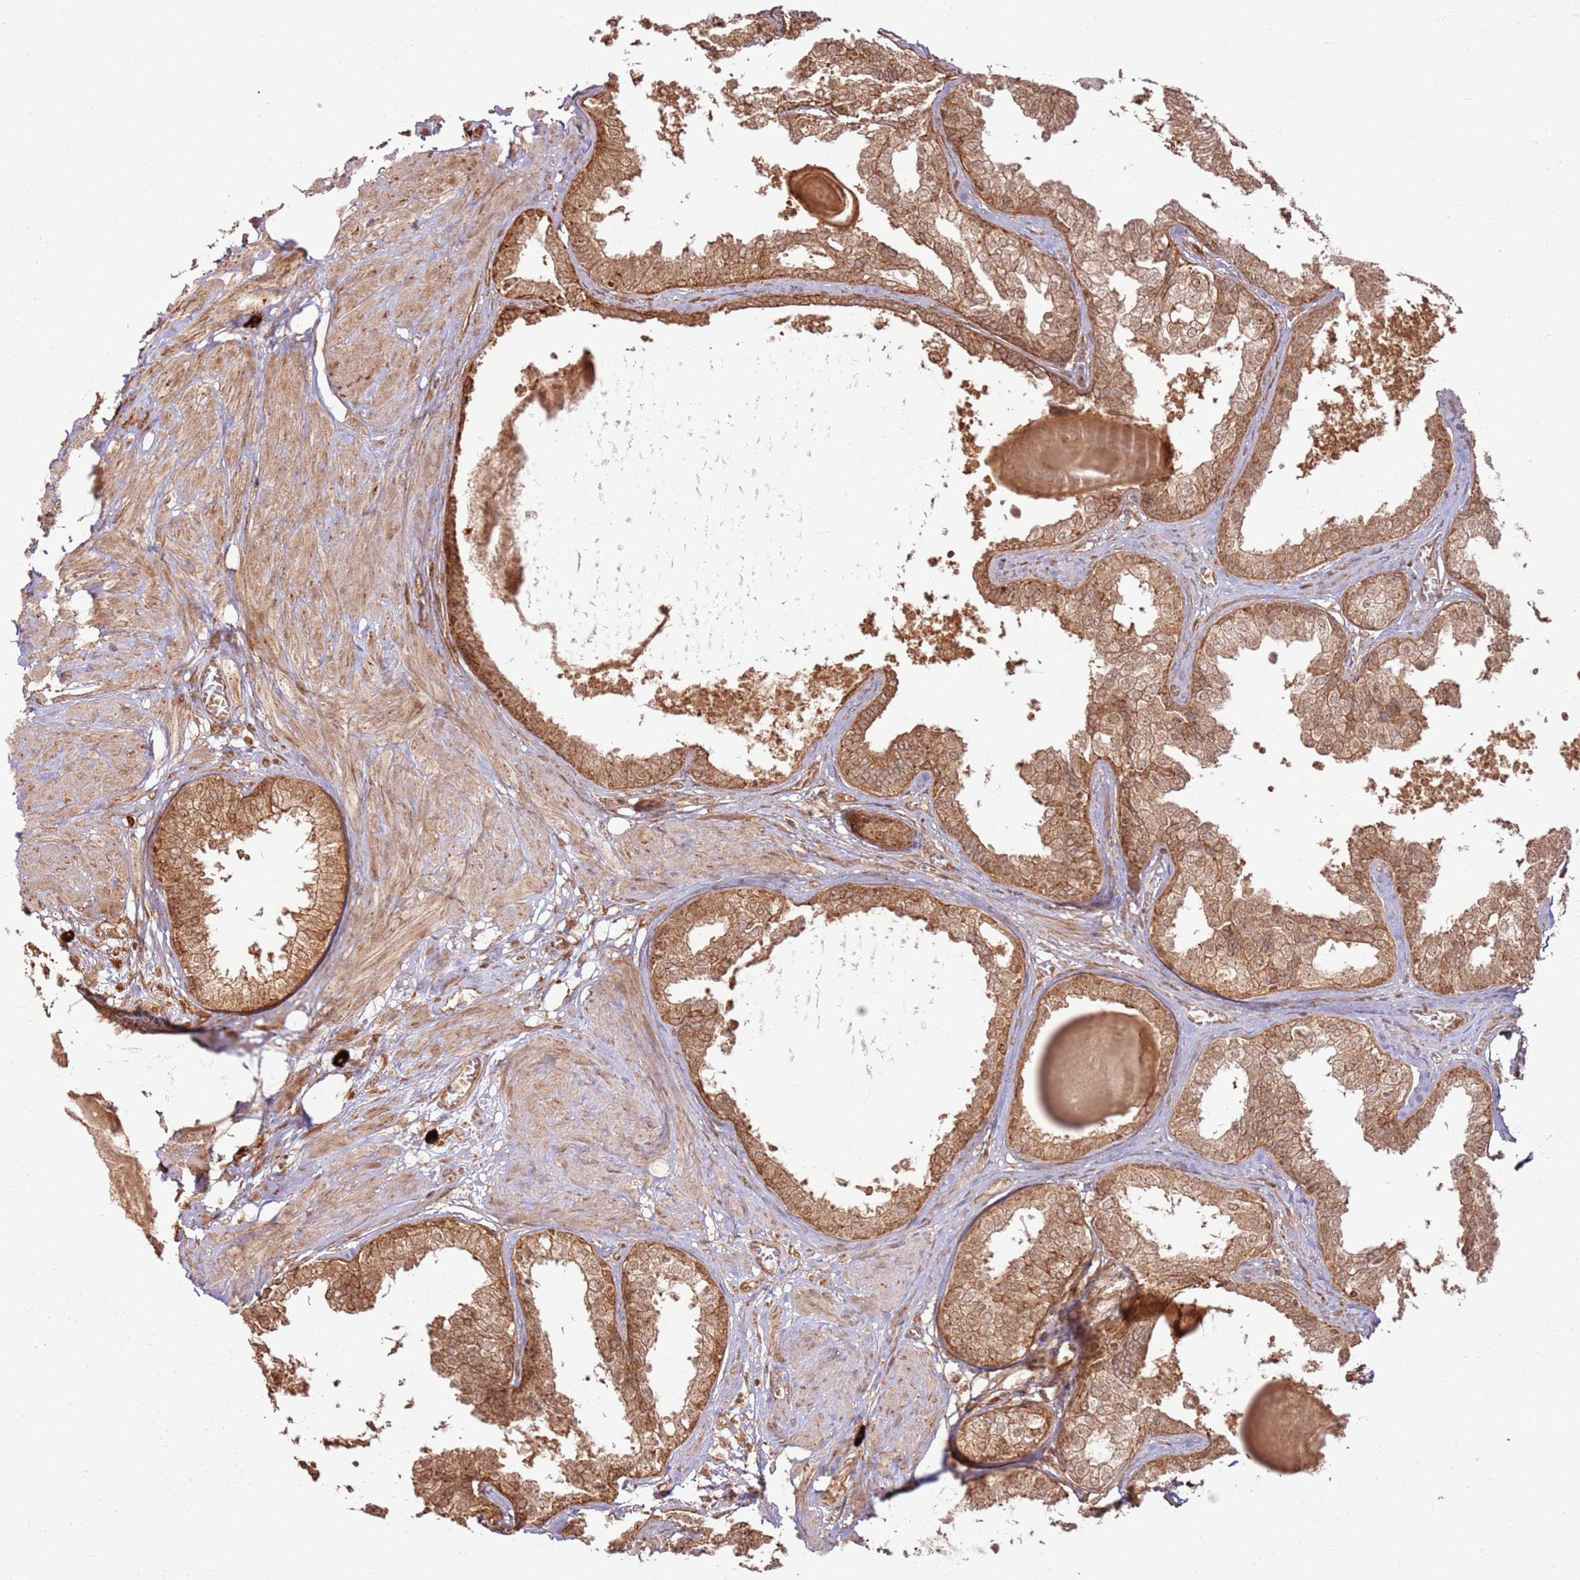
{"staining": {"intensity": "strong", "quantity": ">75%", "location": "cytoplasmic/membranous,nuclear"}, "tissue": "prostate", "cell_type": "Glandular cells", "image_type": "normal", "snomed": [{"axis": "morphology", "description": "Normal tissue, NOS"}, {"axis": "topography", "description": "Prostate"}], "caption": "Protein positivity by immunohistochemistry (IHC) shows strong cytoplasmic/membranous,nuclear positivity in approximately >75% of glandular cells in normal prostate.", "gene": "TBC1D13", "patient": {"sex": "male", "age": 48}}